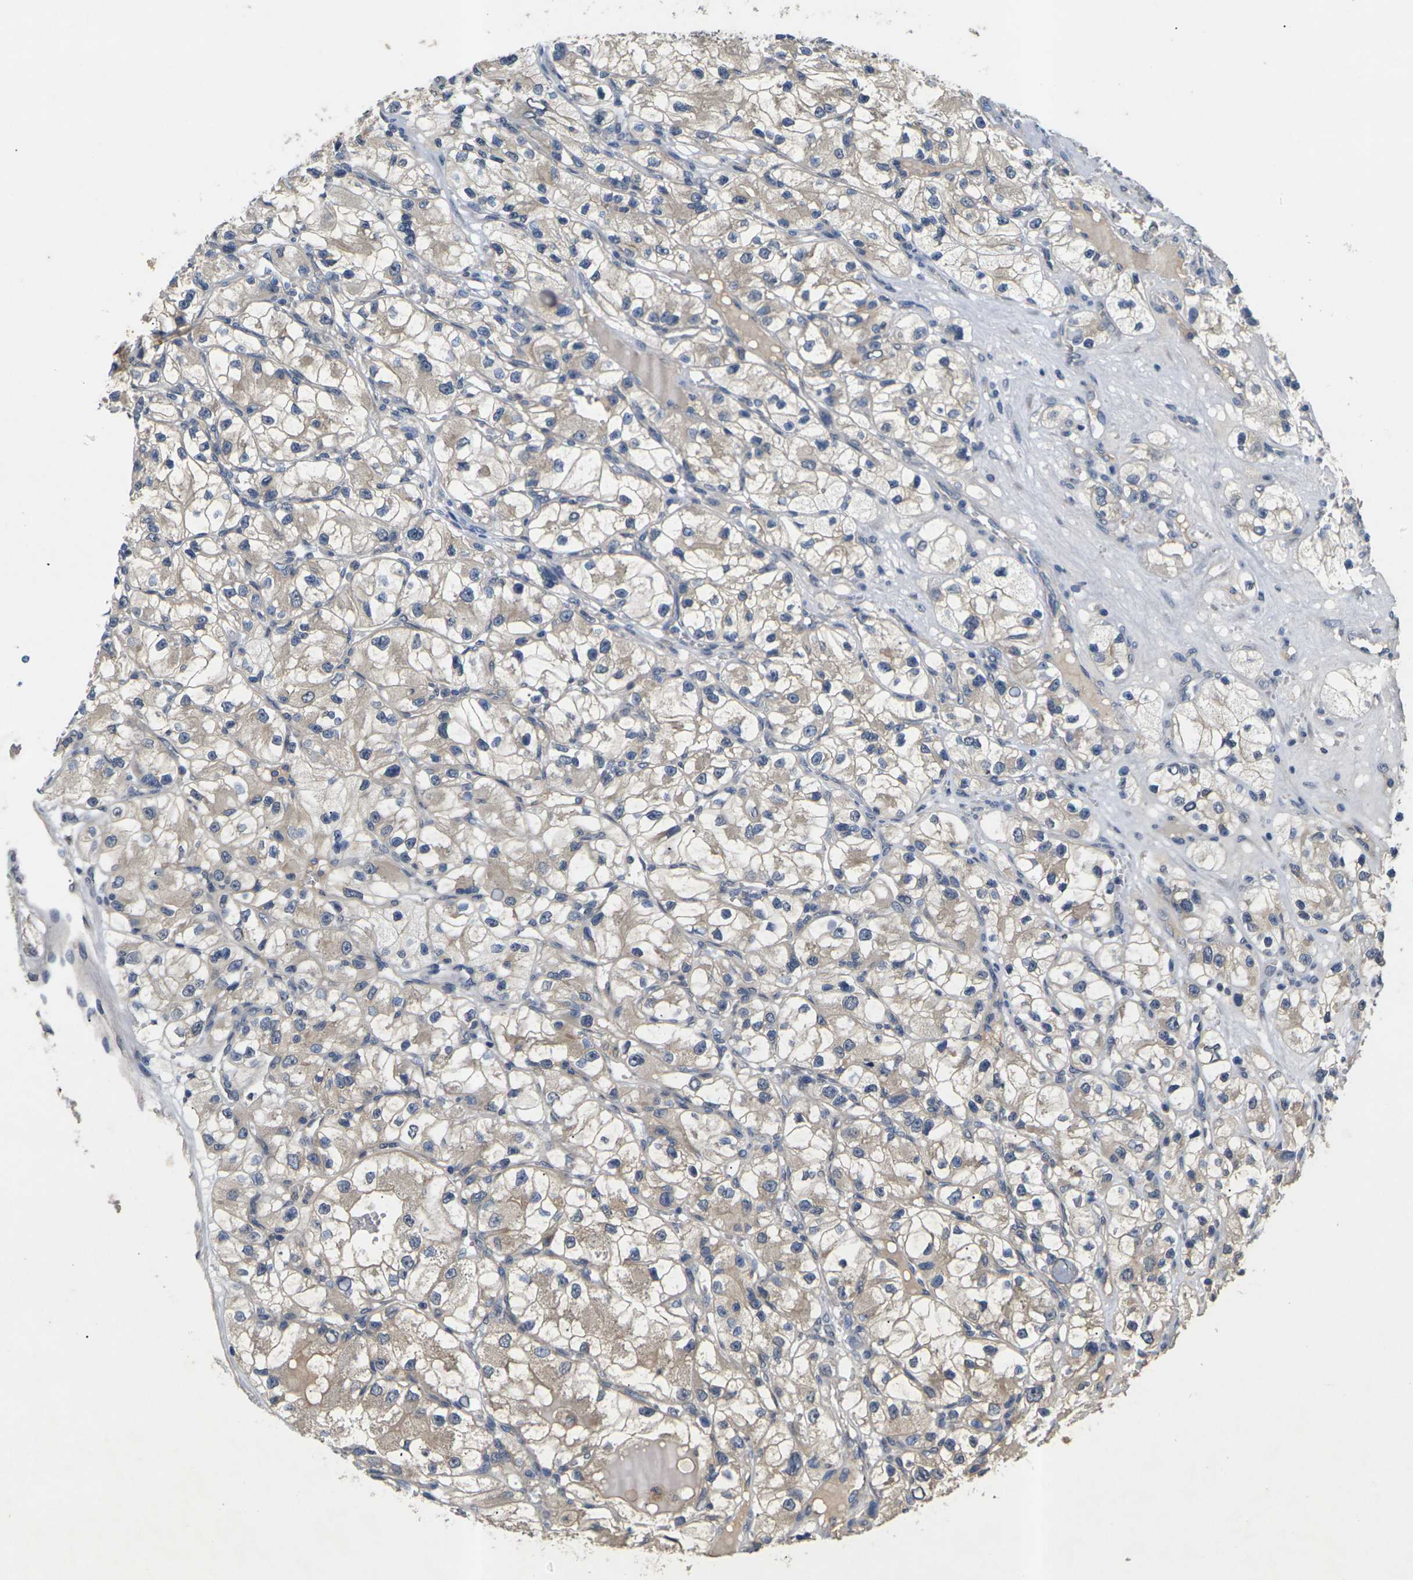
{"staining": {"intensity": "weak", "quantity": ">75%", "location": "cytoplasmic/membranous"}, "tissue": "renal cancer", "cell_type": "Tumor cells", "image_type": "cancer", "snomed": [{"axis": "morphology", "description": "Adenocarcinoma, NOS"}, {"axis": "topography", "description": "Kidney"}], "caption": "DAB immunohistochemical staining of renal cancer (adenocarcinoma) shows weak cytoplasmic/membranous protein staining in about >75% of tumor cells. (DAB (3,3'-diaminobenzidine) IHC with brightfield microscopy, high magnification).", "gene": "SLC2A2", "patient": {"sex": "female", "age": 57}}